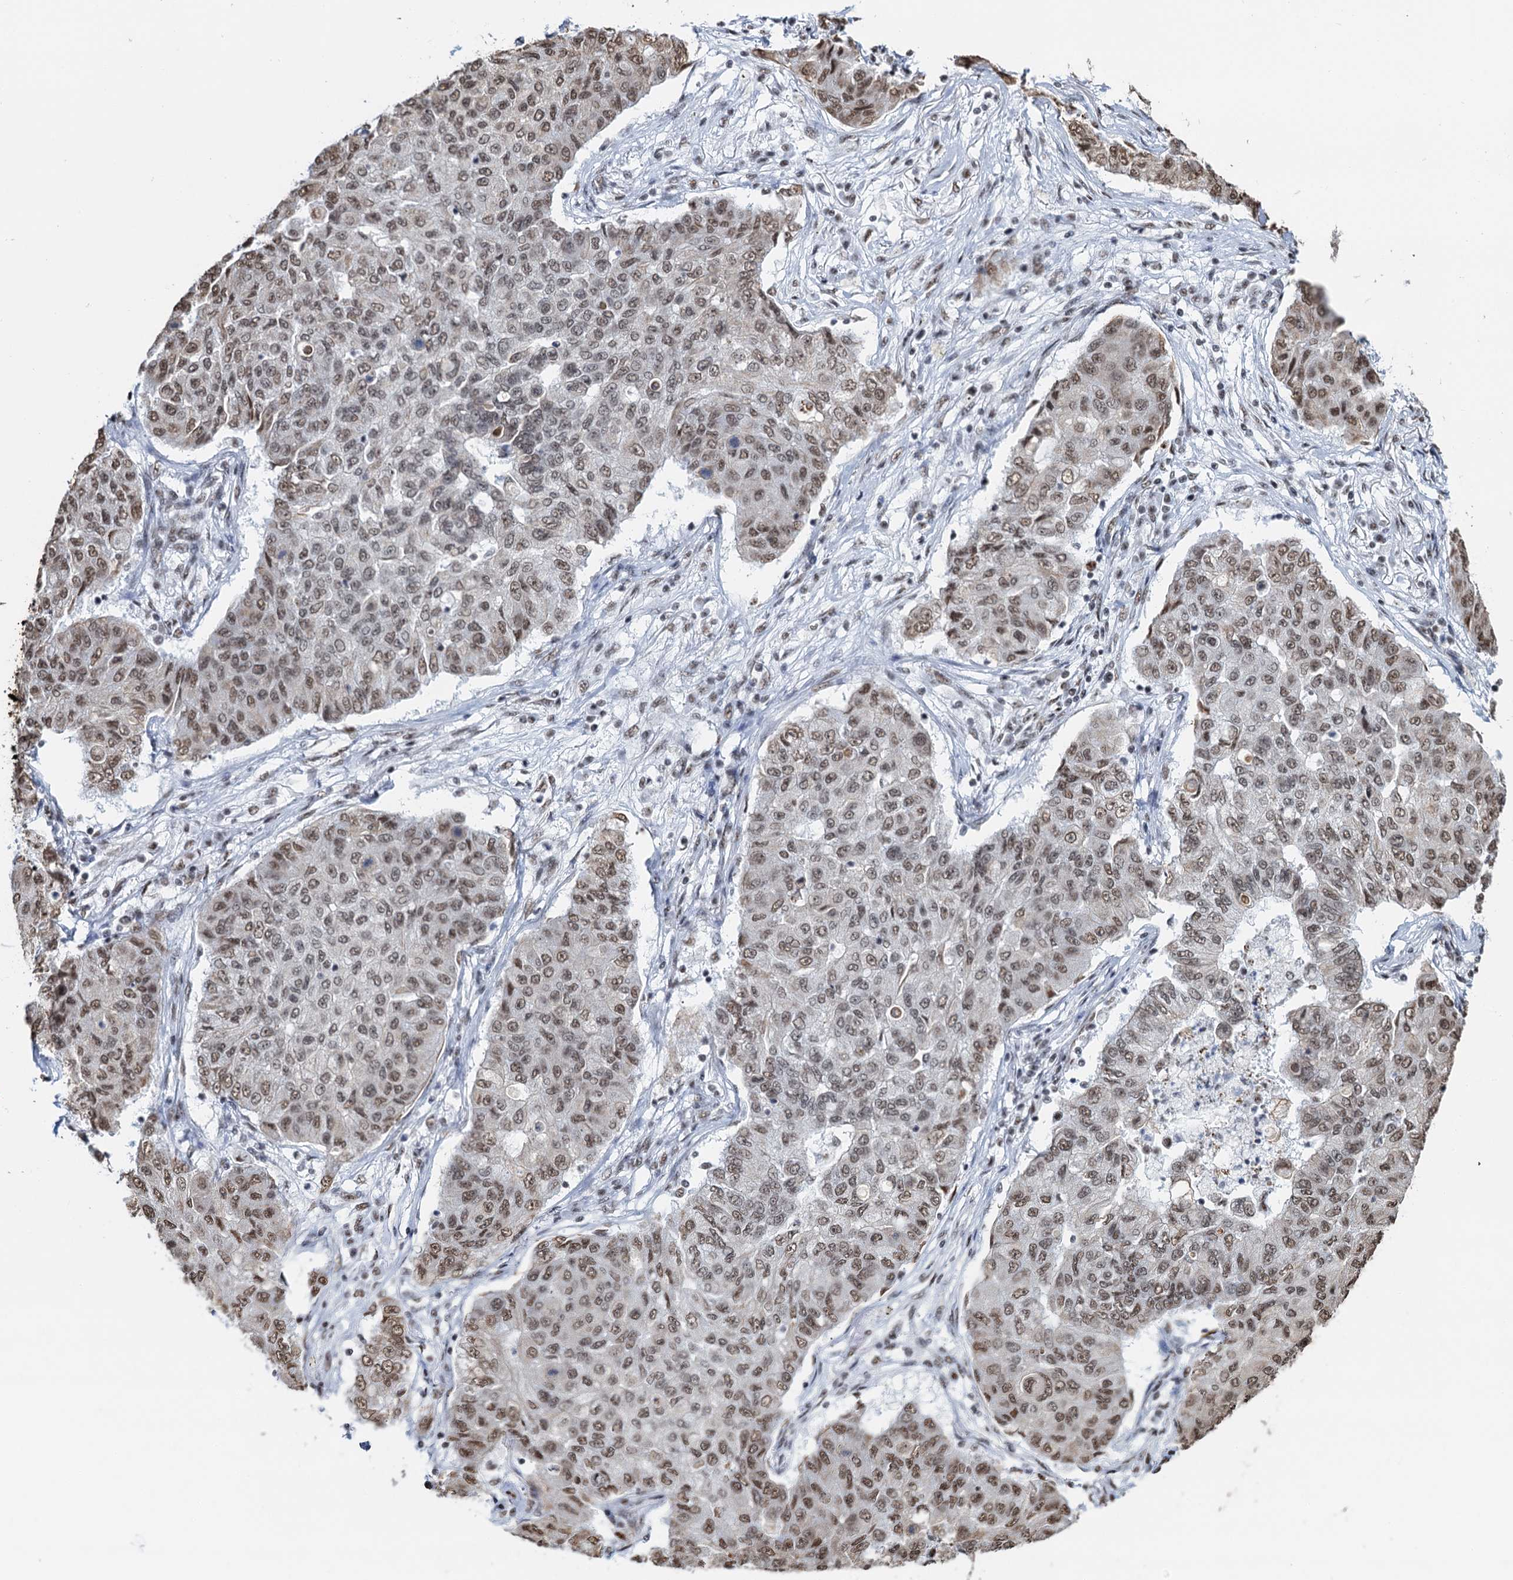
{"staining": {"intensity": "moderate", "quantity": ">75%", "location": "nuclear"}, "tissue": "lung cancer", "cell_type": "Tumor cells", "image_type": "cancer", "snomed": [{"axis": "morphology", "description": "Squamous cell carcinoma, NOS"}, {"axis": "topography", "description": "Lung"}], "caption": "A brown stain shows moderate nuclear expression of a protein in human lung cancer tumor cells.", "gene": "ZNF609", "patient": {"sex": "male", "age": 74}}